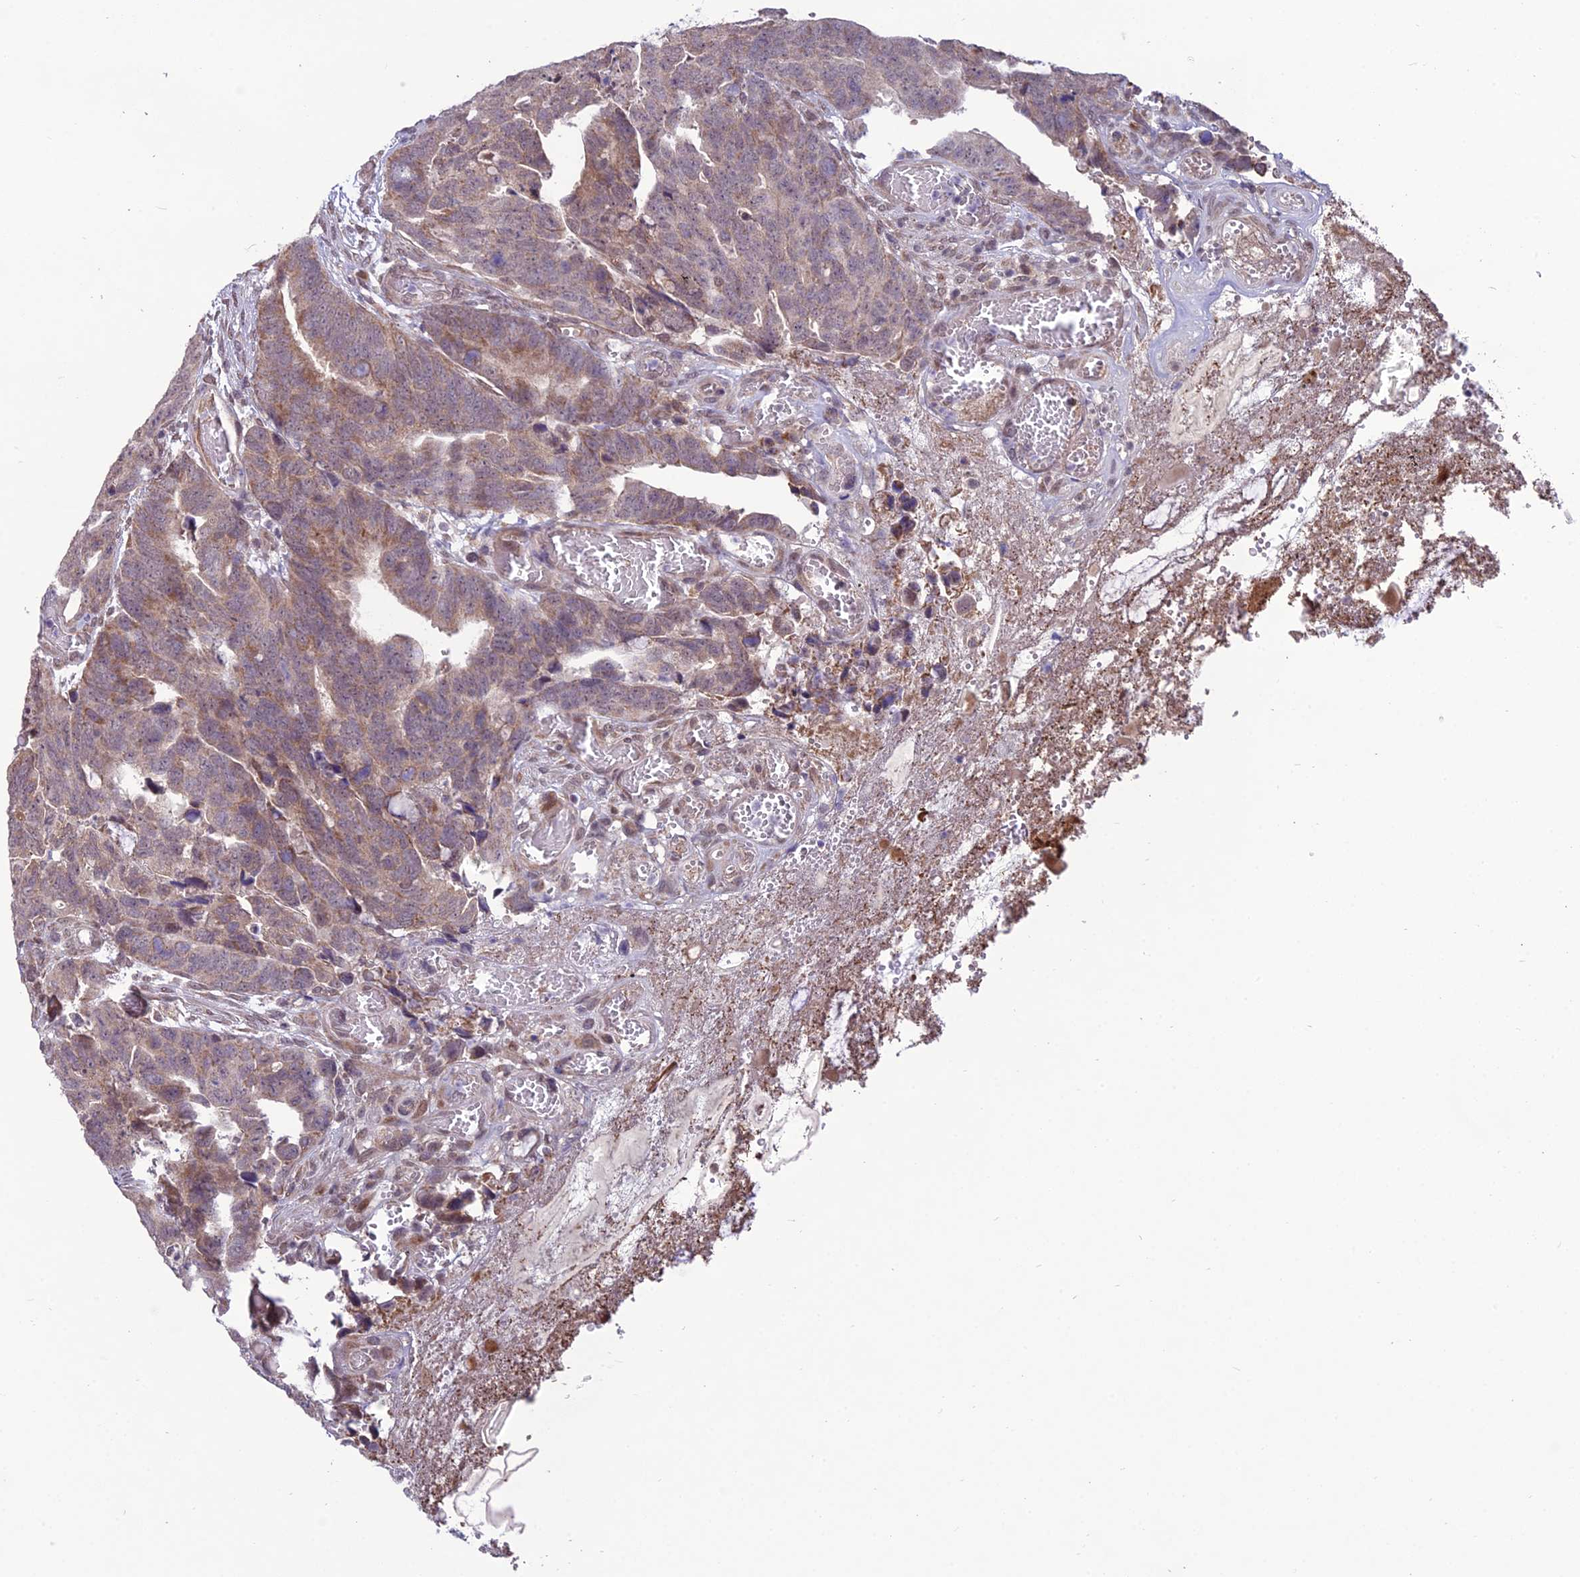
{"staining": {"intensity": "weak", "quantity": "25%-75%", "location": "cytoplasmic/membranous"}, "tissue": "colorectal cancer", "cell_type": "Tumor cells", "image_type": "cancer", "snomed": [{"axis": "morphology", "description": "Adenocarcinoma, NOS"}, {"axis": "topography", "description": "Colon"}], "caption": "Immunohistochemistry staining of colorectal cancer, which reveals low levels of weak cytoplasmic/membranous positivity in about 25%-75% of tumor cells indicating weak cytoplasmic/membranous protein staining. The staining was performed using DAB (3,3'-diaminobenzidine) (brown) for protein detection and nuclei were counterstained in hematoxylin (blue).", "gene": "FBRS", "patient": {"sex": "female", "age": 82}}